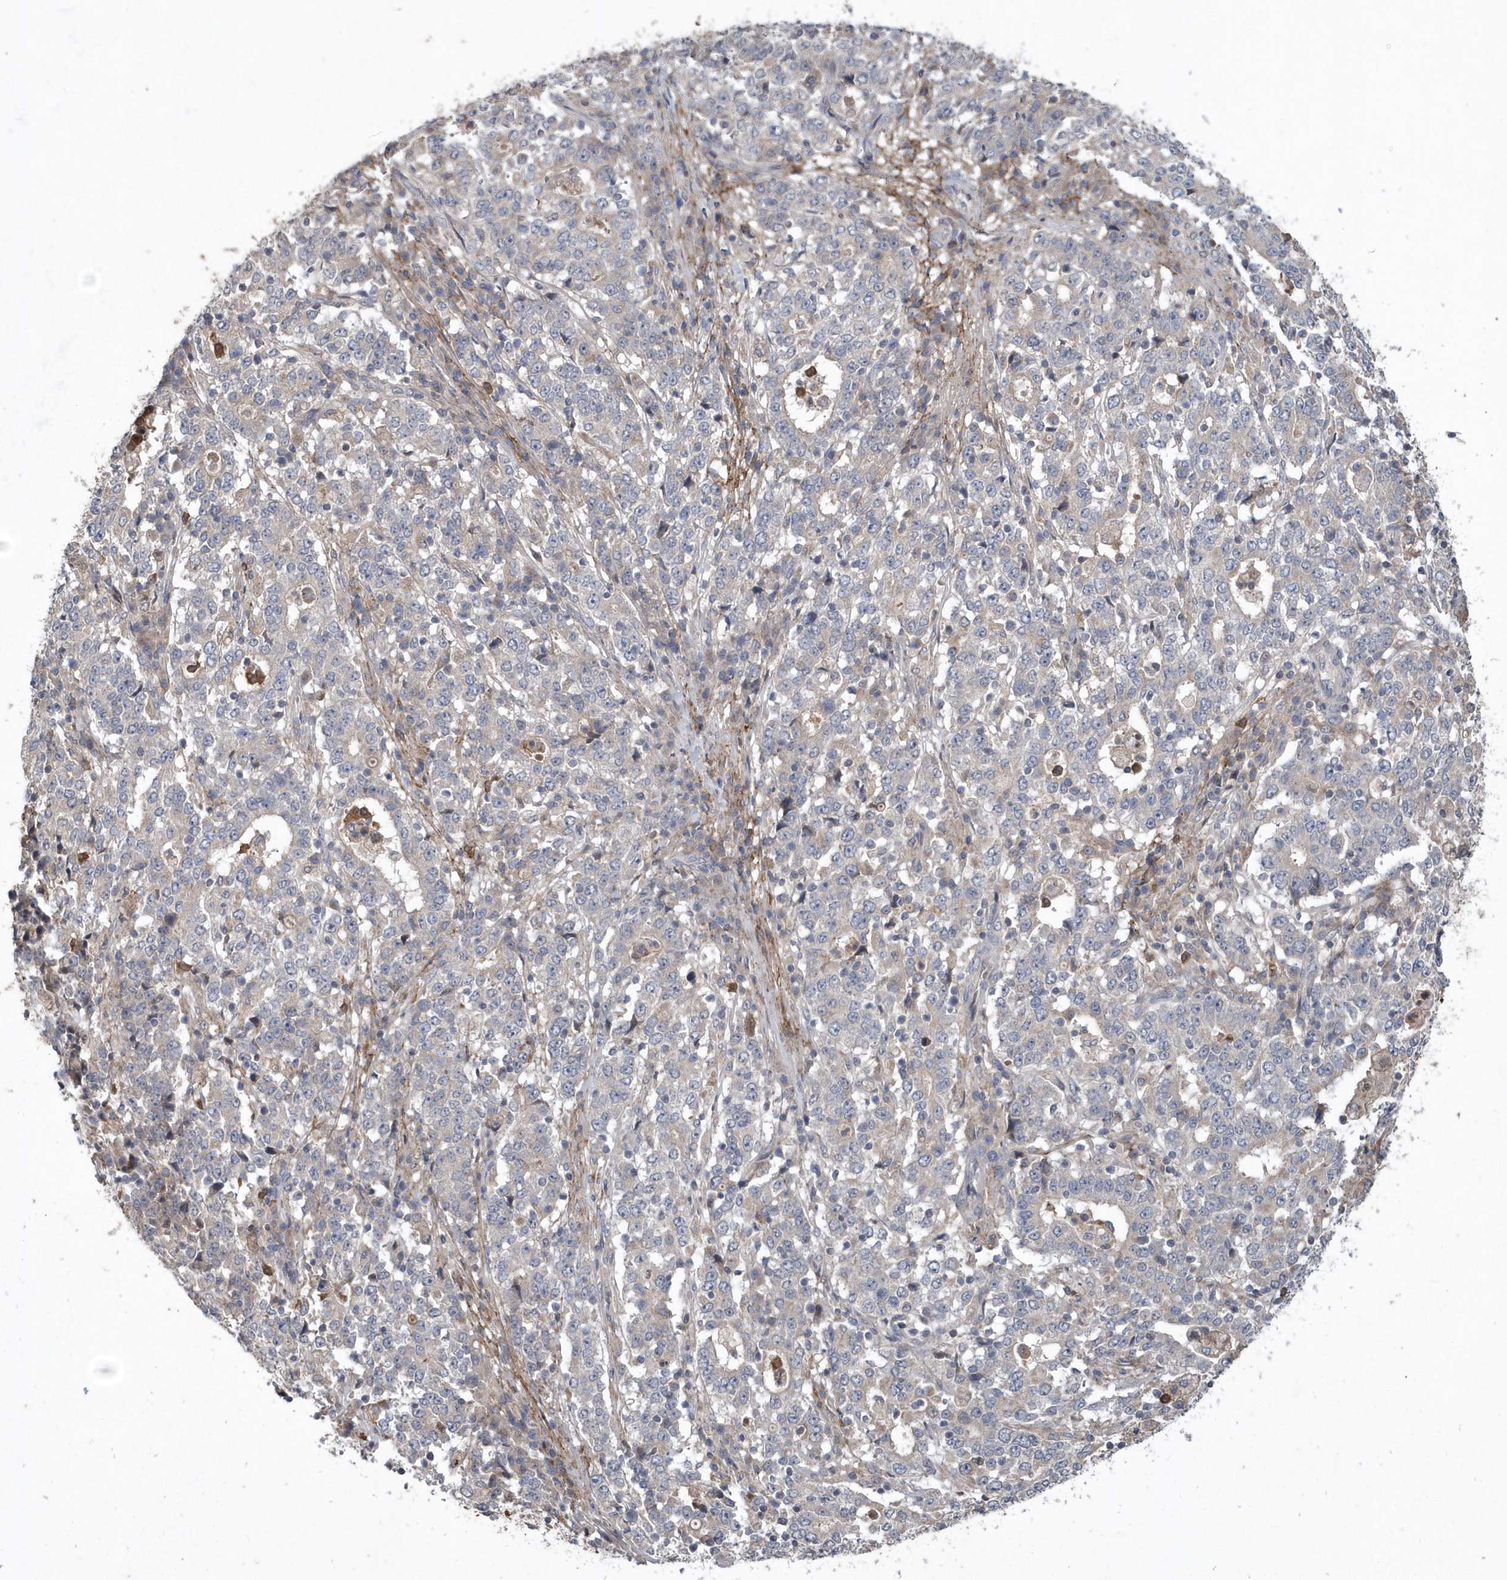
{"staining": {"intensity": "negative", "quantity": "none", "location": "none"}, "tissue": "stomach cancer", "cell_type": "Tumor cells", "image_type": "cancer", "snomed": [{"axis": "morphology", "description": "Adenocarcinoma, NOS"}, {"axis": "topography", "description": "Stomach"}], "caption": "The micrograph exhibits no significant positivity in tumor cells of stomach cancer (adenocarcinoma).", "gene": "HMGCS1", "patient": {"sex": "male", "age": 59}}